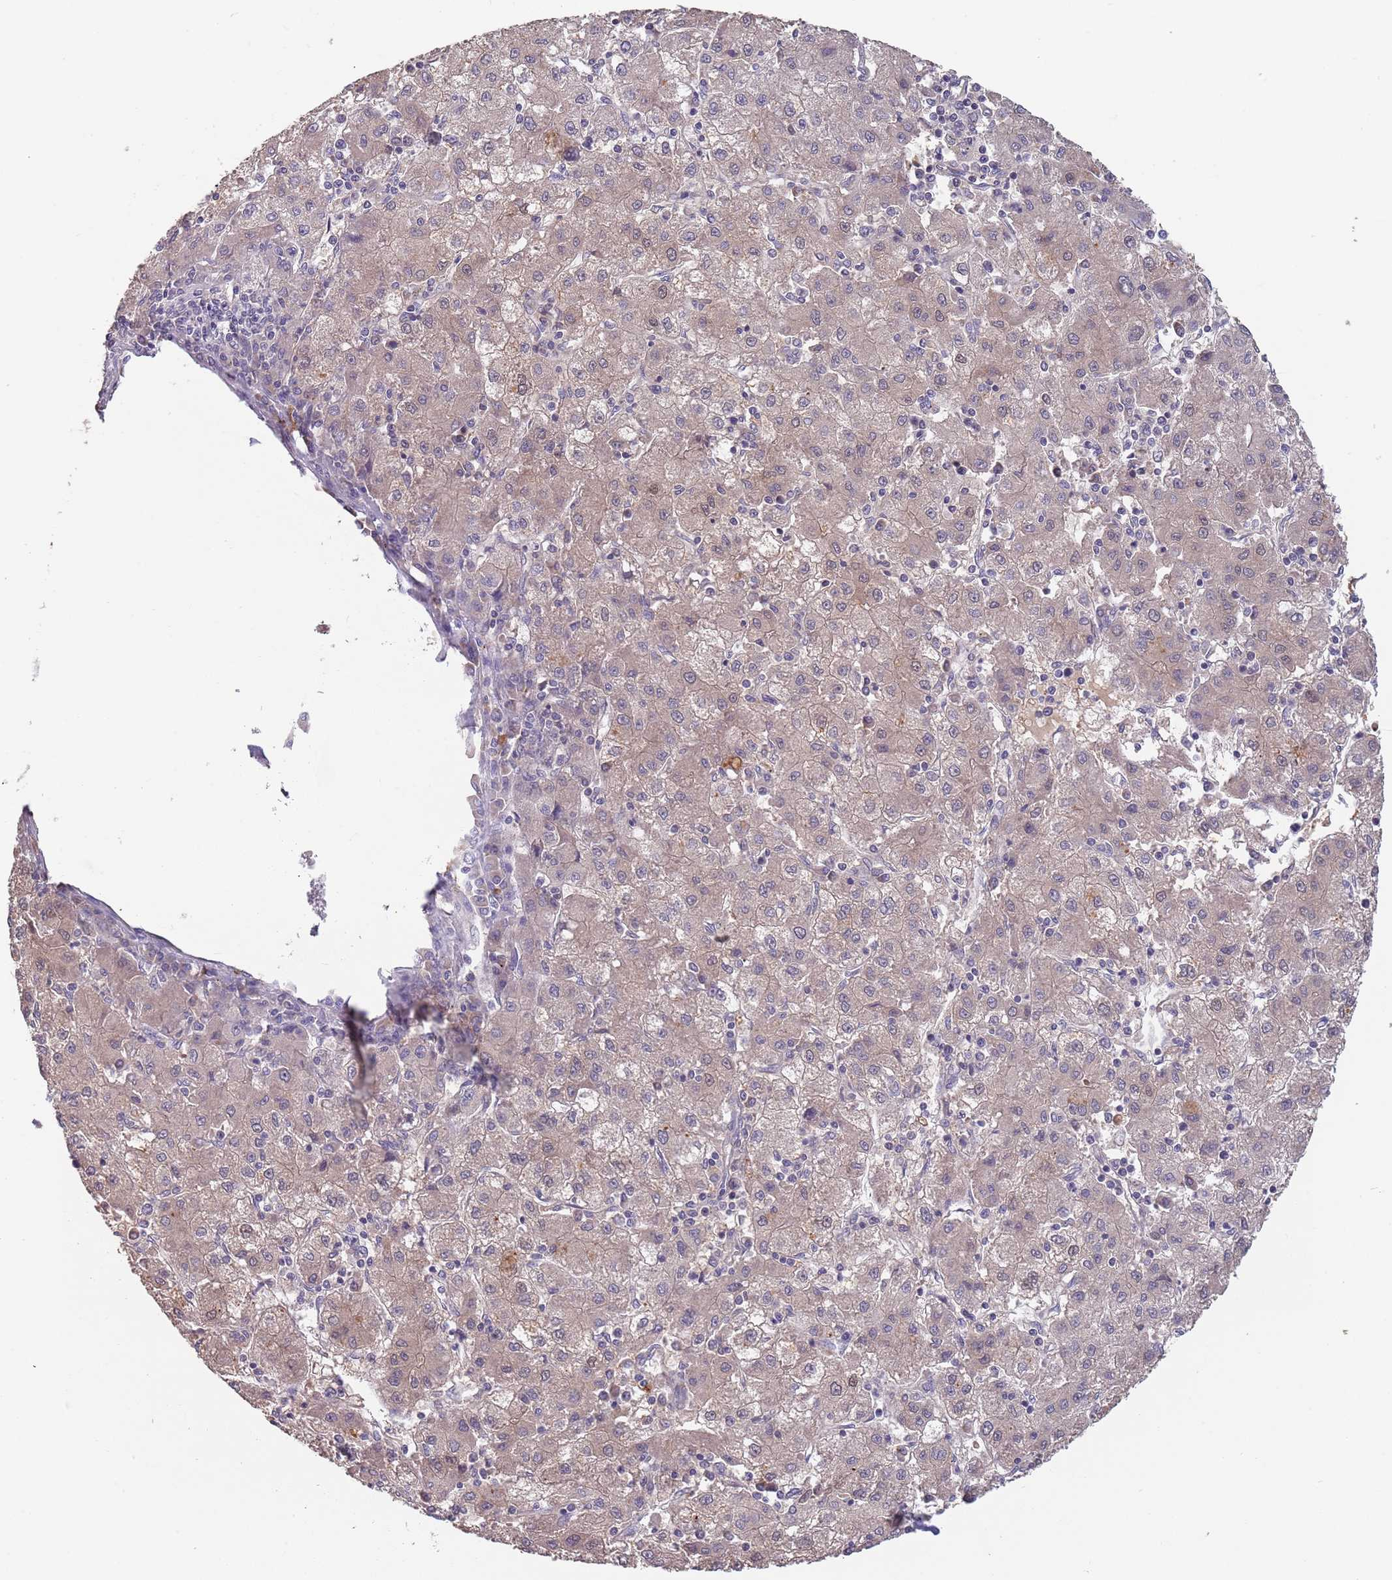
{"staining": {"intensity": "weak", "quantity": ">75%", "location": "cytoplasmic/membranous"}, "tissue": "liver cancer", "cell_type": "Tumor cells", "image_type": "cancer", "snomed": [{"axis": "morphology", "description": "Carcinoma, Hepatocellular, NOS"}, {"axis": "topography", "description": "Liver"}], "caption": "An immunohistochemistry (IHC) photomicrograph of neoplastic tissue is shown. Protein staining in brown labels weak cytoplasmic/membranous positivity in liver cancer within tumor cells.", "gene": "MAN1C1", "patient": {"sex": "male", "age": 72}}